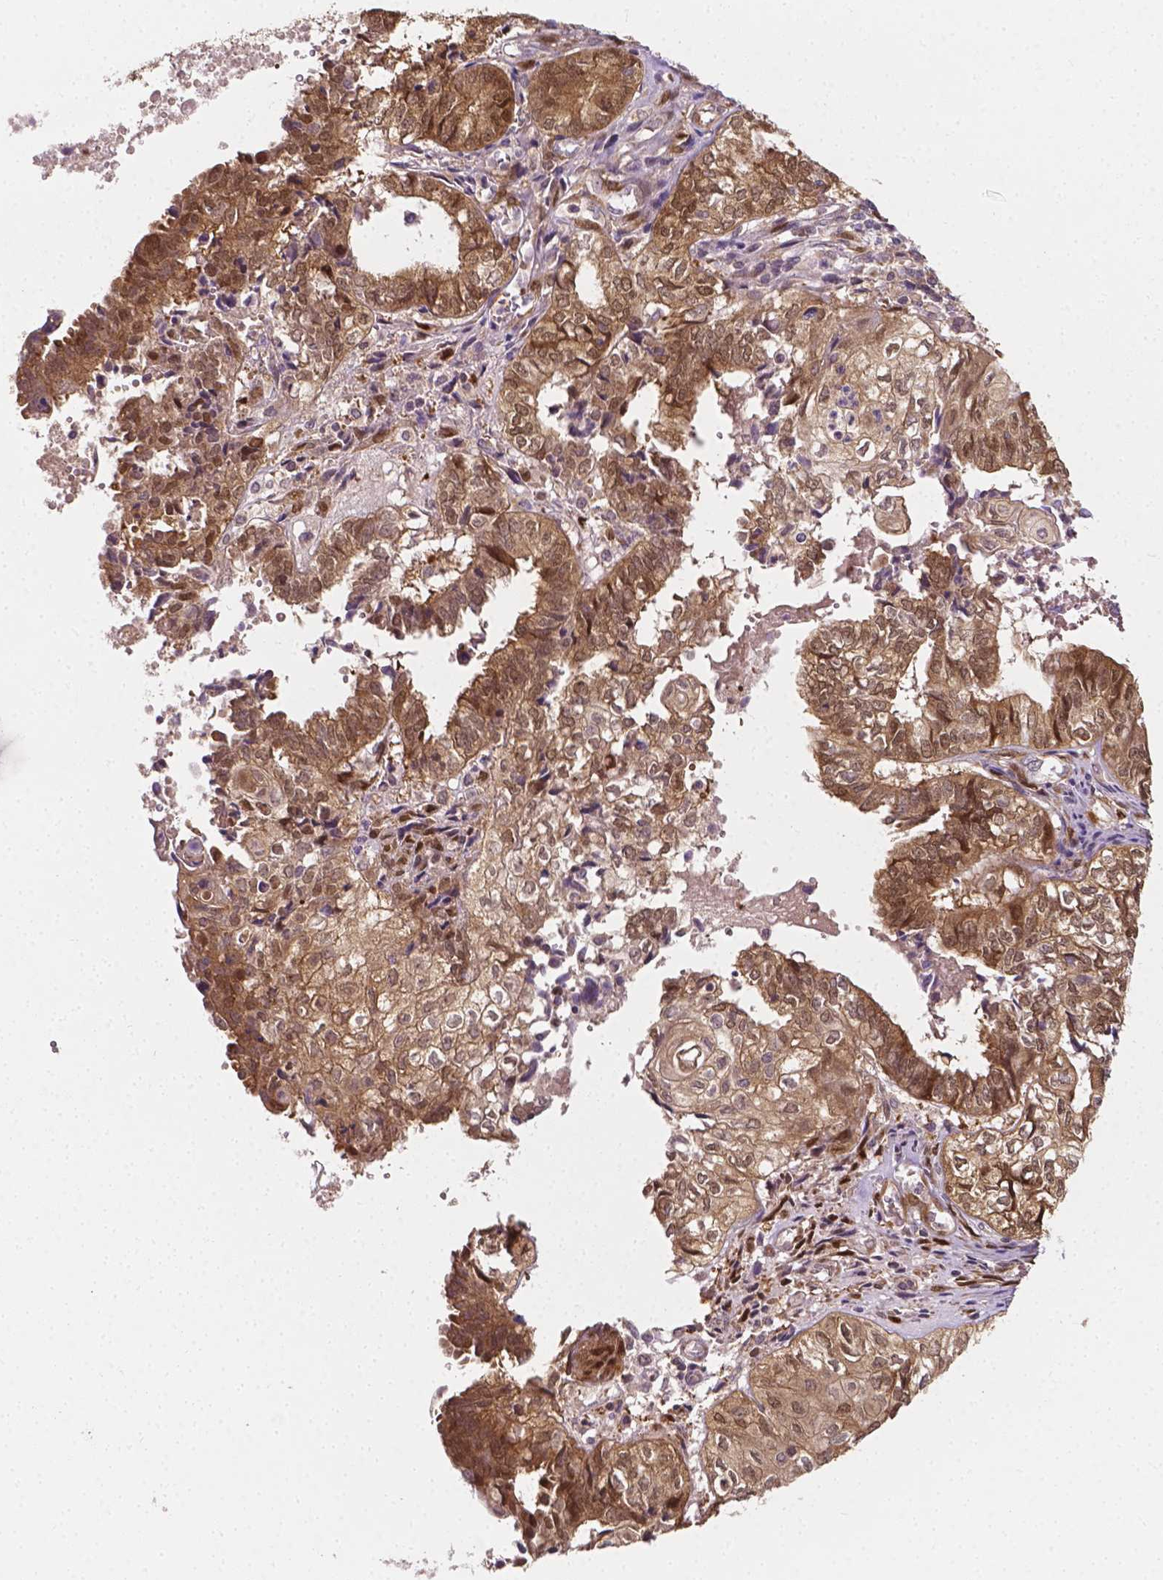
{"staining": {"intensity": "moderate", "quantity": ">75%", "location": "cytoplasmic/membranous,nuclear"}, "tissue": "ovarian cancer", "cell_type": "Tumor cells", "image_type": "cancer", "snomed": [{"axis": "morphology", "description": "Carcinoma, endometroid"}, {"axis": "topography", "description": "Ovary"}], "caption": "DAB immunohistochemical staining of endometroid carcinoma (ovarian) demonstrates moderate cytoplasmic/membranous and nuclear protein staining in approximately >75% of tumor cells.", "gene": "YAP1", "patient": {"sex": "female", "age": 64}}